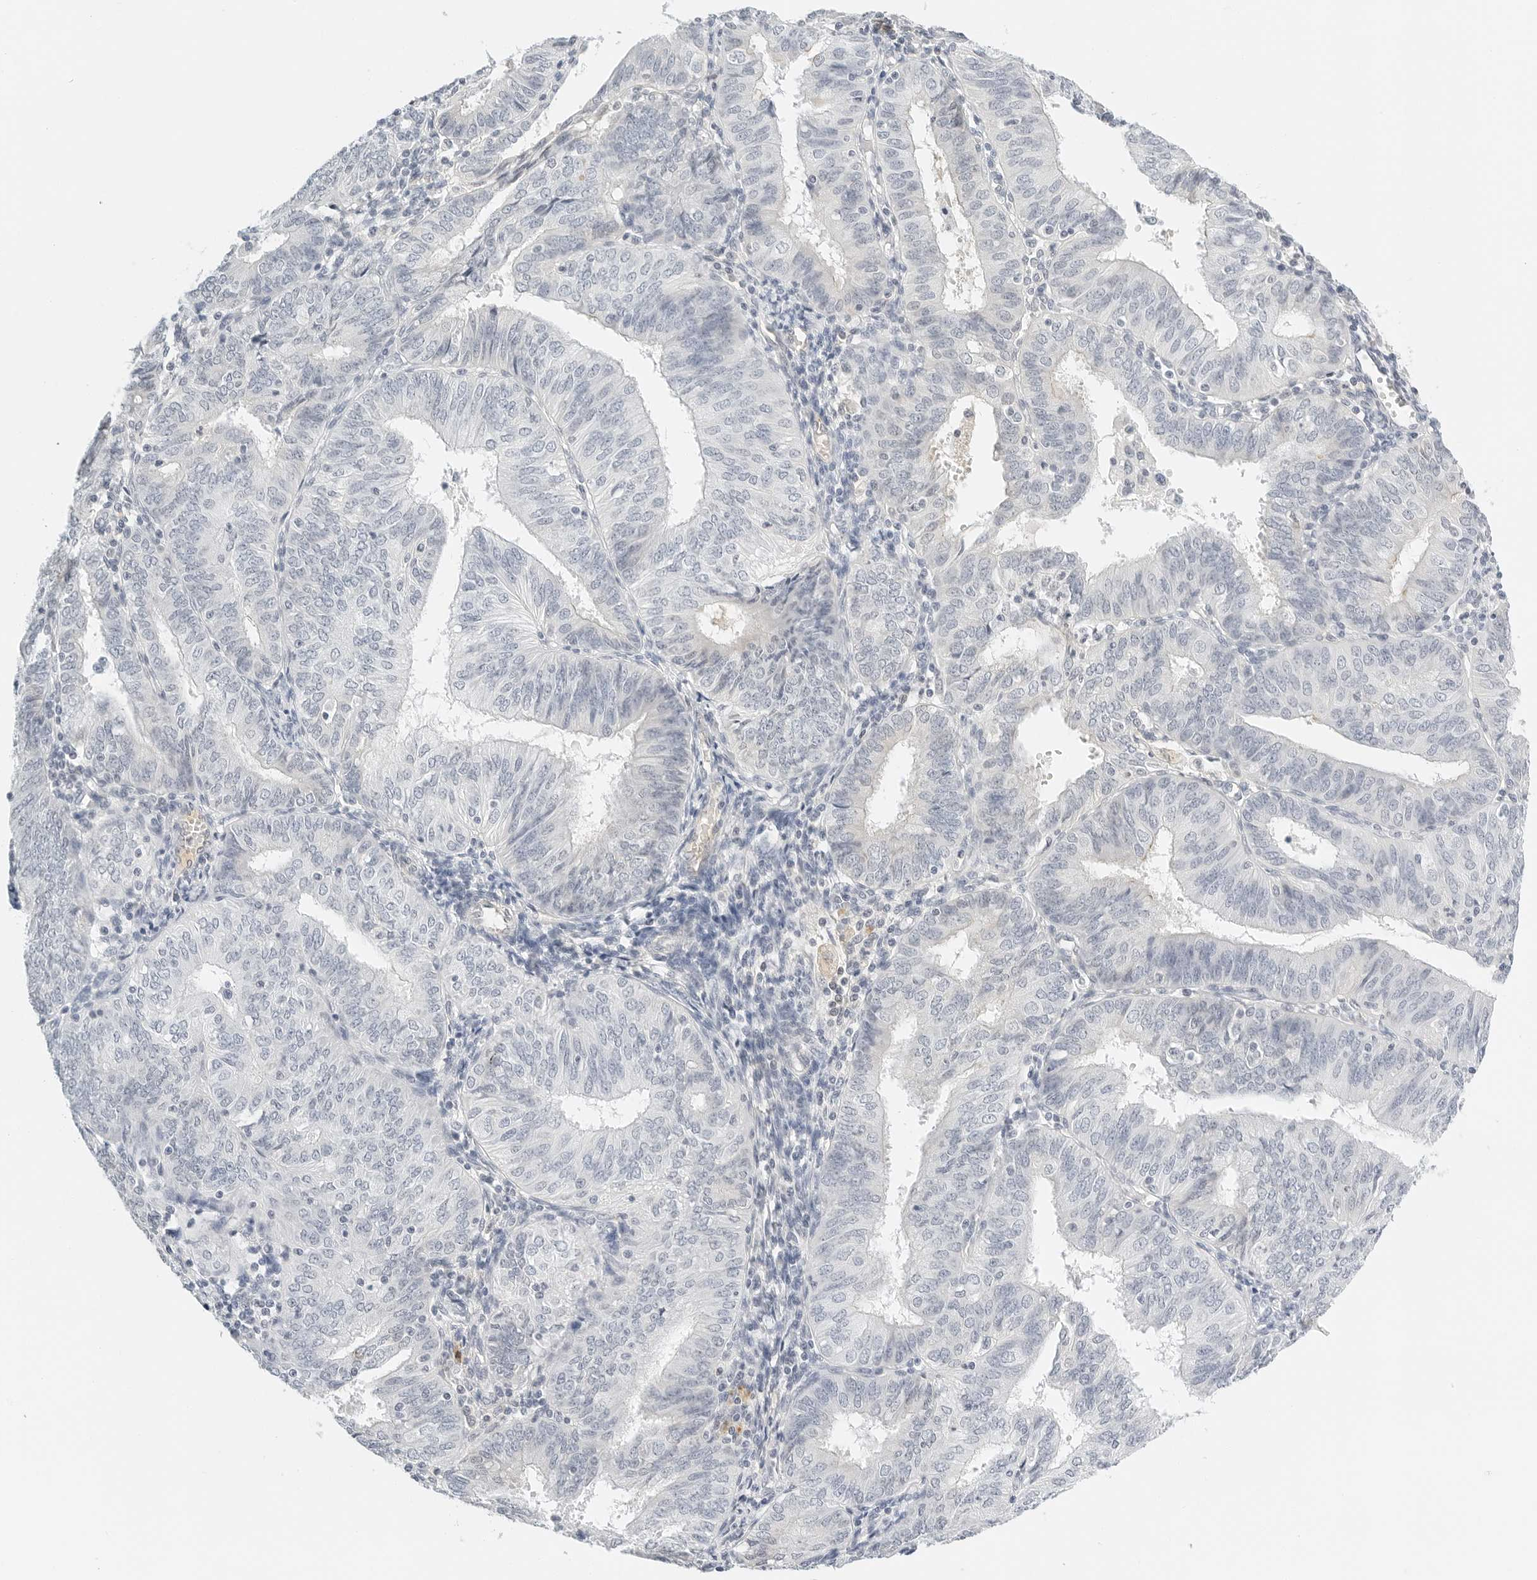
{"staining": {"intensity": "negative", "quantity": "none", "location": "none"}, "tissue": "endometrial cancer", "cell_type": "Tumor cells", "image_type": "cancer", "snomed": [{"axis": "morphology", "description": "Adenocarcinoma, NOS"}, {"axis": "topography", "description": "Endometrium"}], "caption": "Tumor cells are negative for protein expression in human endometrial adenocarcinoma.", "gene": "PKDCC", "patient": {"sex": "female", "age": 58}}